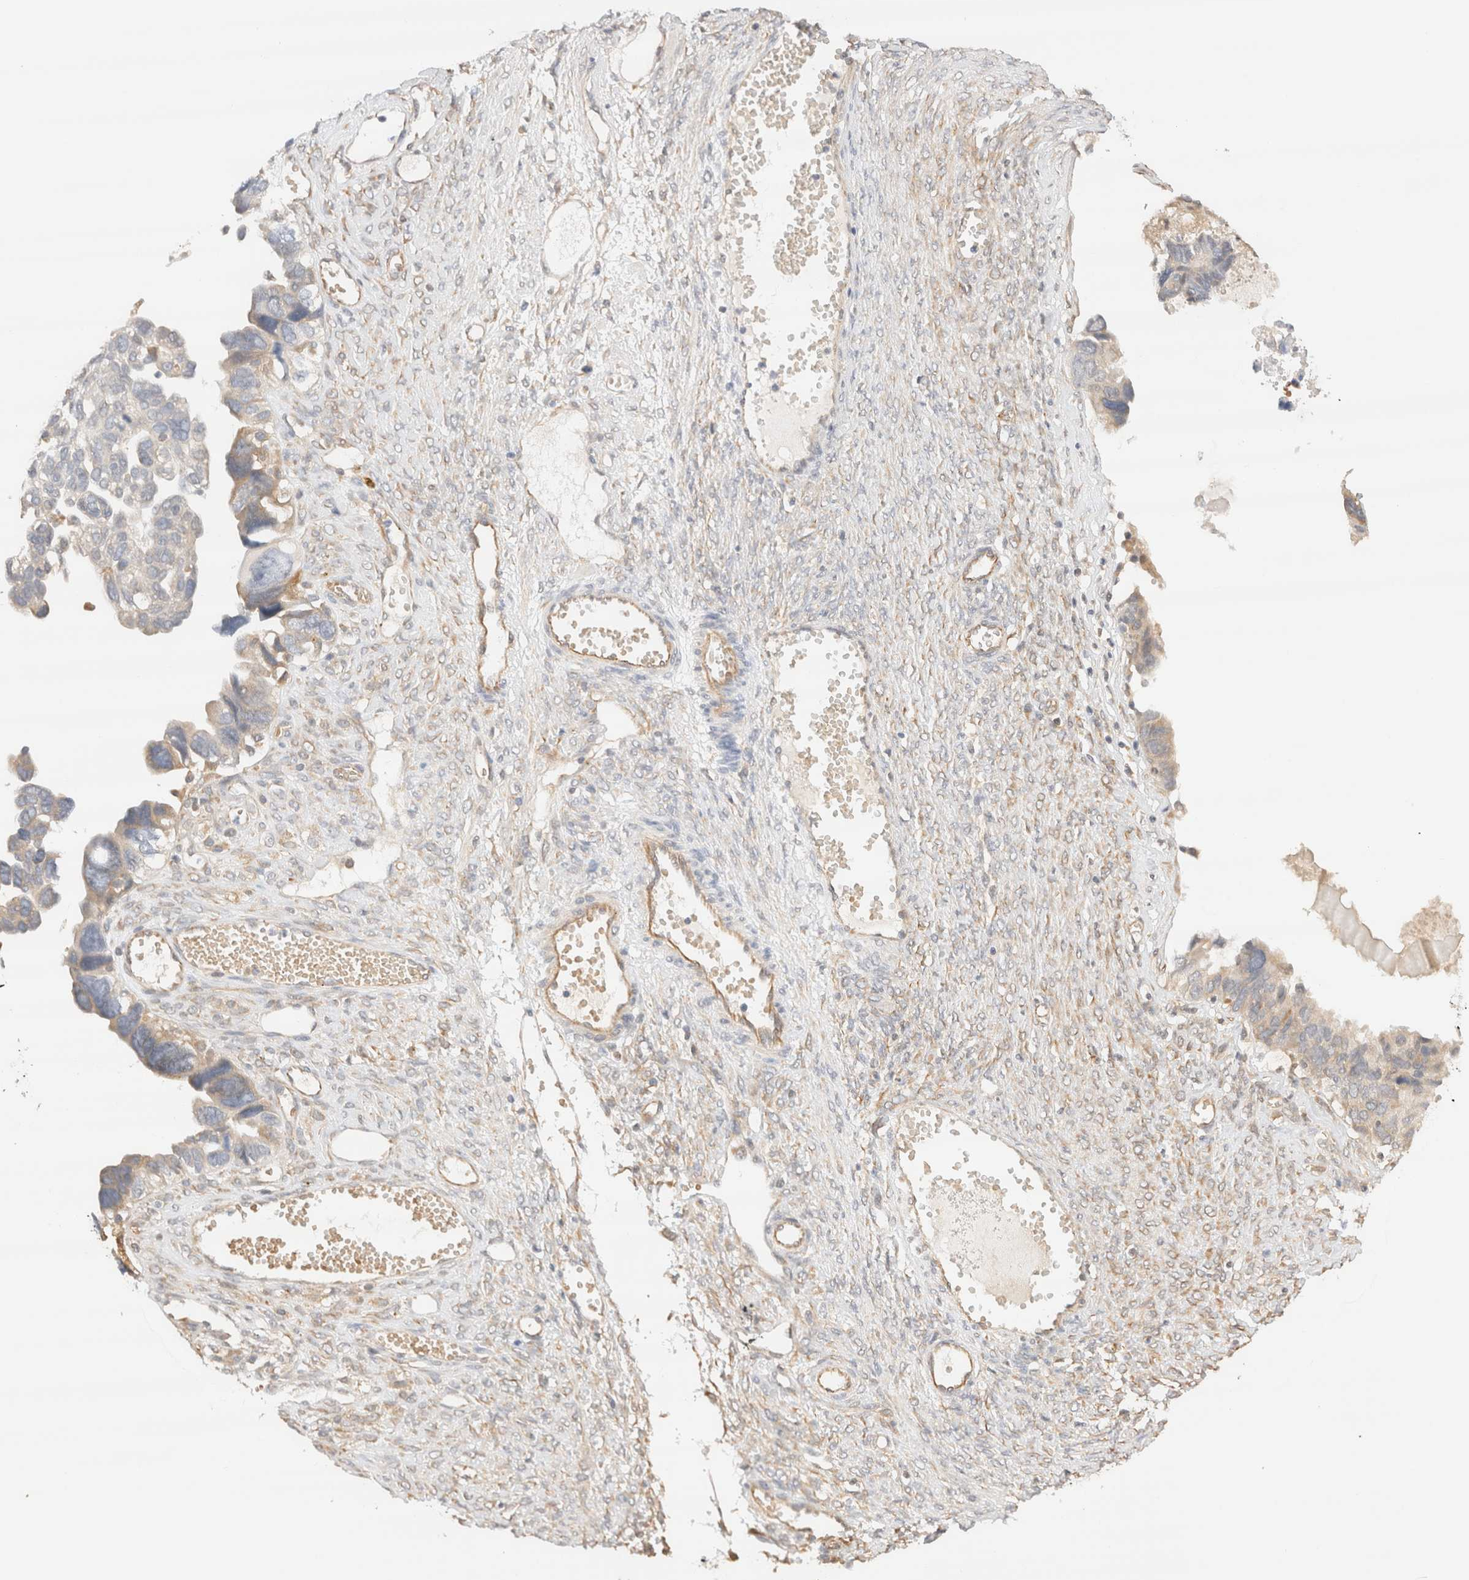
{"staining": {"intensity": "weak", "quantity": "<25%", "location": "cytoplasmic/membranous"}, "tissue": "ovarian cancer", "cell_type": "Tumor cells", "image_type": "cancer", "snomed": [{"axis": "morphology", "description": "Cystadenocarcinoma, serous, NOS"}, {"axis": "topography", "description": "Ovary"}], "caption": "Ovarian serous cystadenocarcinoma was stained to show a protein in brown. There is no significant positivity in tumor cells.", "gene": "SYVN1", "patient": {"sex": "female", "age": 79}}